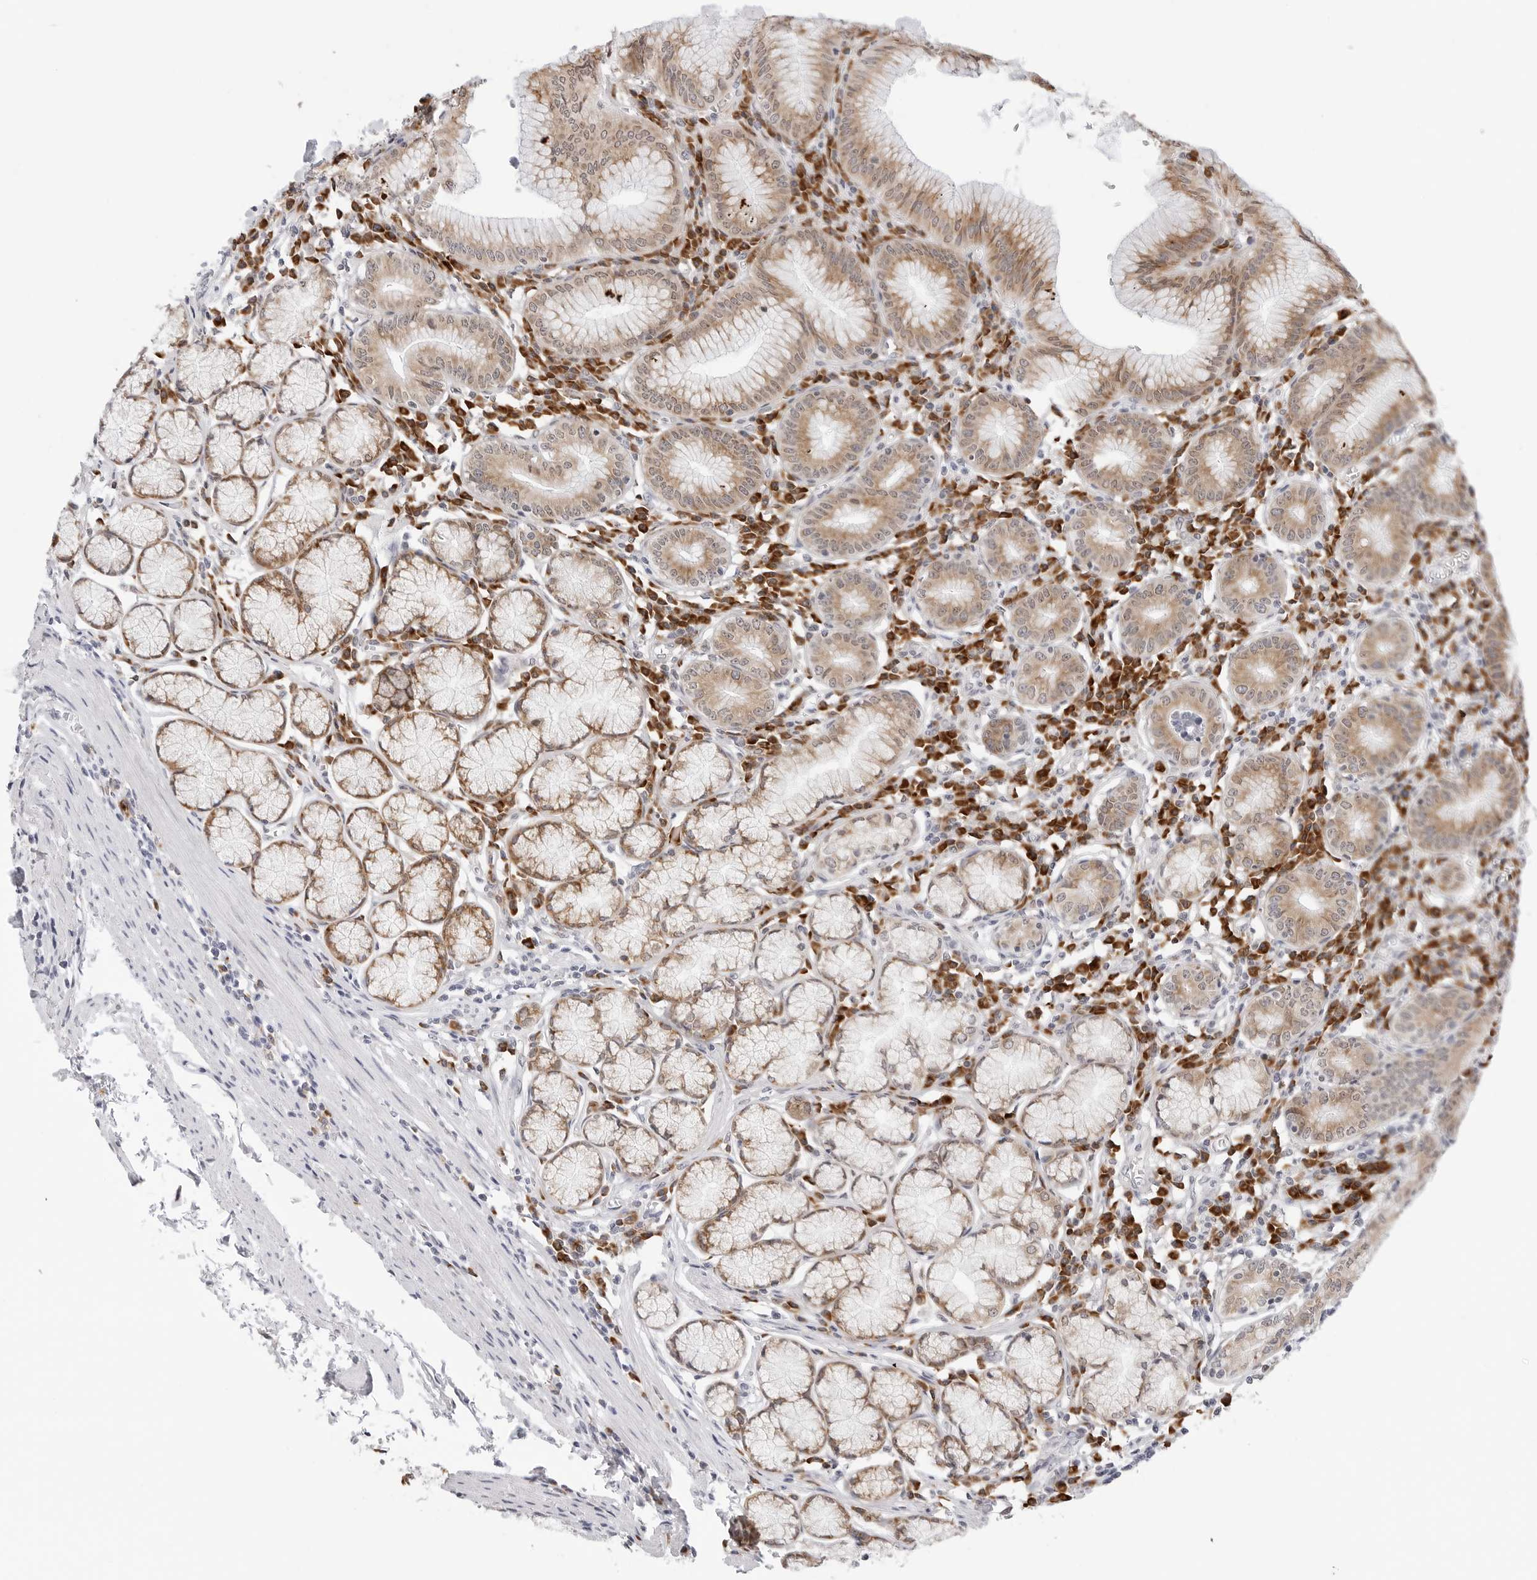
{"staining": {"intensity": "moderate", "quantity": ">75%", "location": "cytoplasmic/membranous"}, "tissue": "stomach", "cell_type": "Glandular cells", "image_type": "normal", "snomed": [{"axis": "morphology", "description": "Normal tissue, NOS"}, {"axis": "topography", "description": "Stomach"}], "caption": "Immunohistochemistry (IHC) staining of benign stomach, which exhibits medium levels of moderate cytoplasmic/membranous expression in about >75% of glandular cells indicating moderate cytoplasmic/membranous protein expression. The staining was performed using DAB (3,3'-diaminobenzidine) (brown) for protein detection and nuclei were counterstained in hematoxylin (blue).", "gene": "RPN1", "patient": {"sex": "male", "age": 55}}